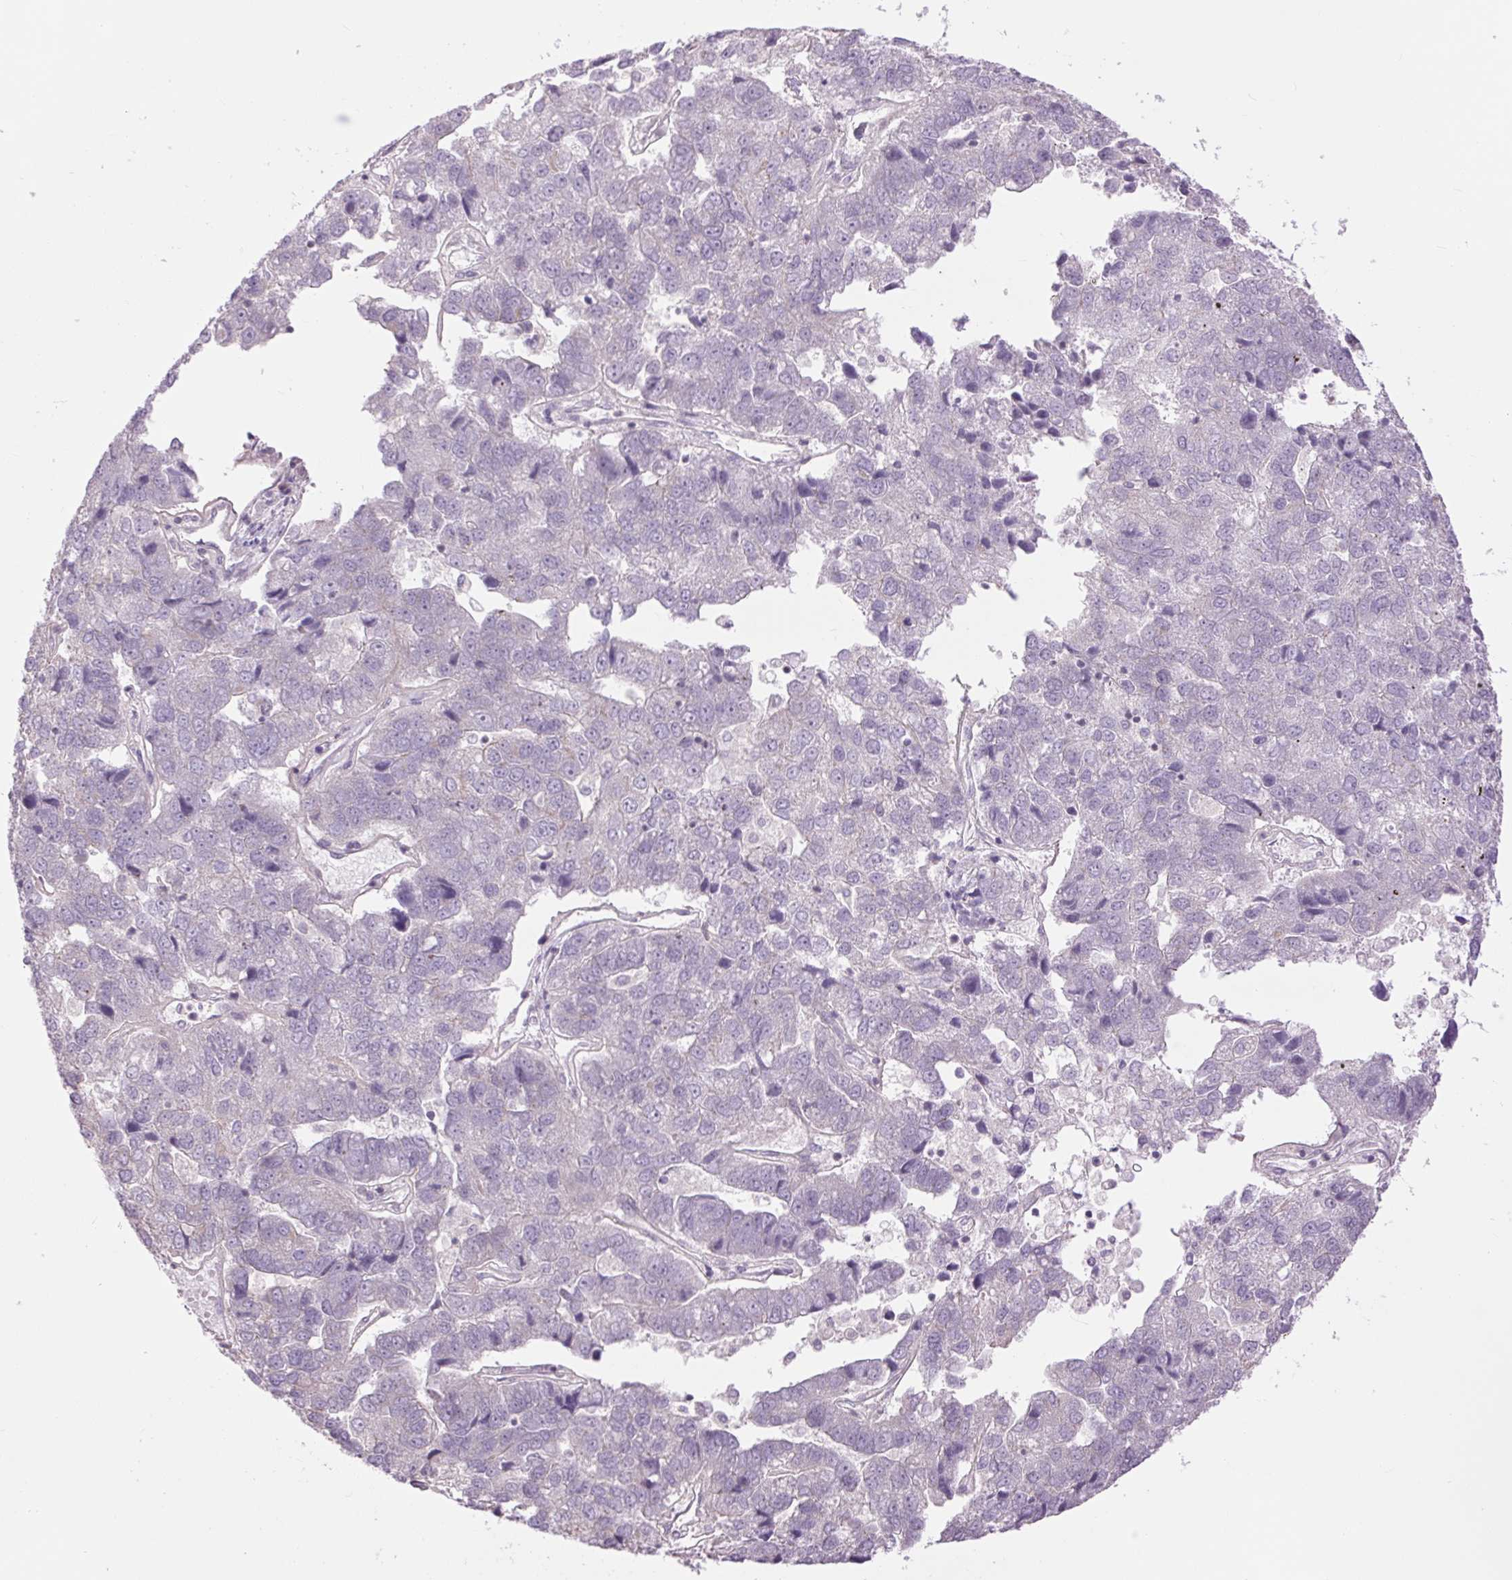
{"staining": {"intensity": "negative", "quantity": "none", "location": "none"}, "tissue": "pancreatic cancer", "cell_type": "Tumor cells", "image_type": "cancer", "snomed": [{"axis": "morphology", "description": "Adenocarcinoma, NOS"}, {"axis": "topography", "description": "Pancreas"}], "caption": "Human pancreatic adenocarcinoma stained for a protein using immunohistochemistry reveals no expression in tumor cells.", "gene": "CTNNA3", "patient": {"sex": "female", "age": 61}}